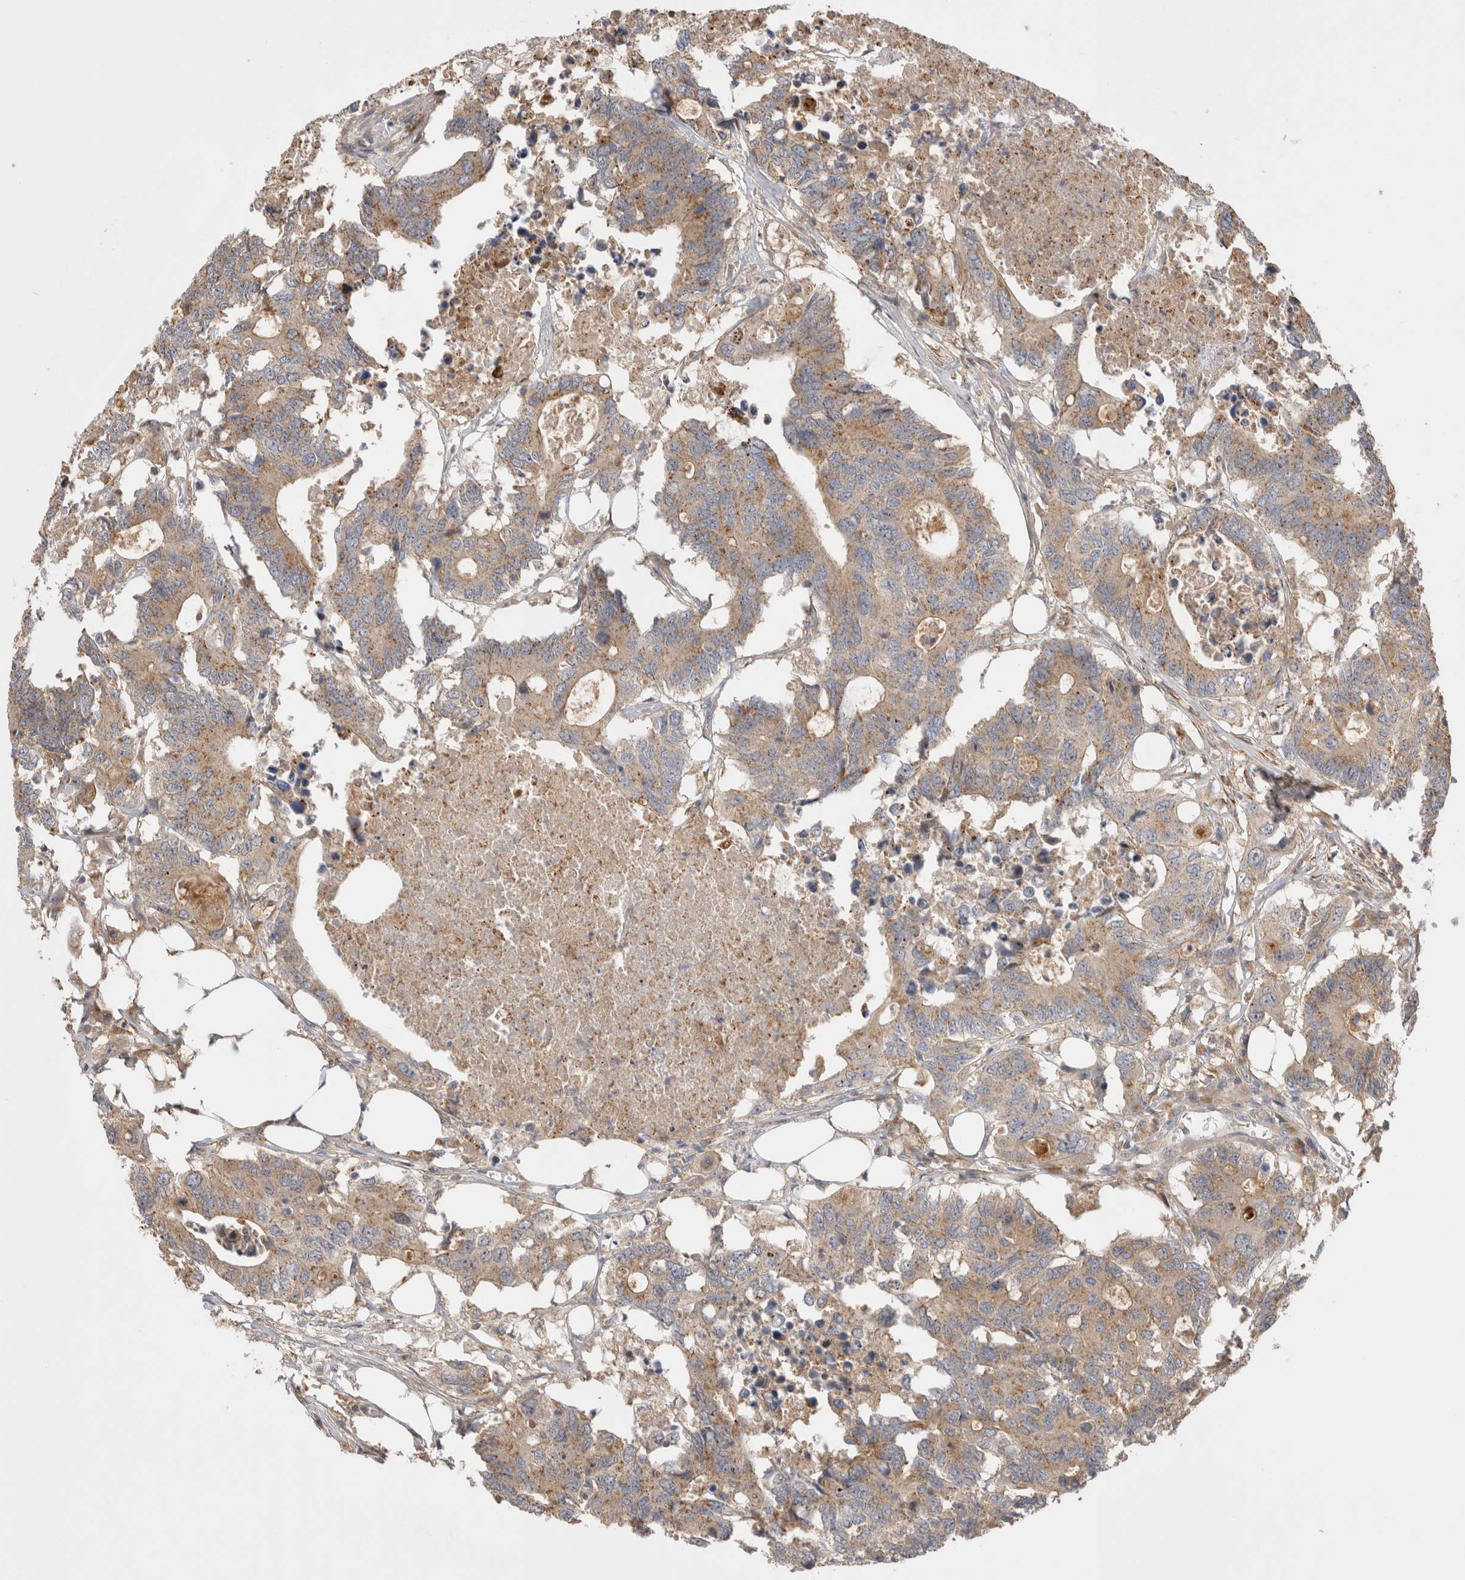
{"staining": {"intensity": "moderate", "quantity": ">75%", "location": "cytoplasmic/membranous"}, "tissue": "colorectal cancer", "cell_type": "Tumor cells", "image_type": "cancer", "snomed": [{"axis": "morphology", "description": "Adenocarcinoma, NOS"}, {"axis": "topography", "description": "Colon"}], "caption": "IHC of human colorectal cancer demonstrates medium levels of moderate cytoplasmic/membranous expression in approximately >75% of tumor cells.", "gene": "VPS28", "patient": {"sex": "male", "age": 71}}